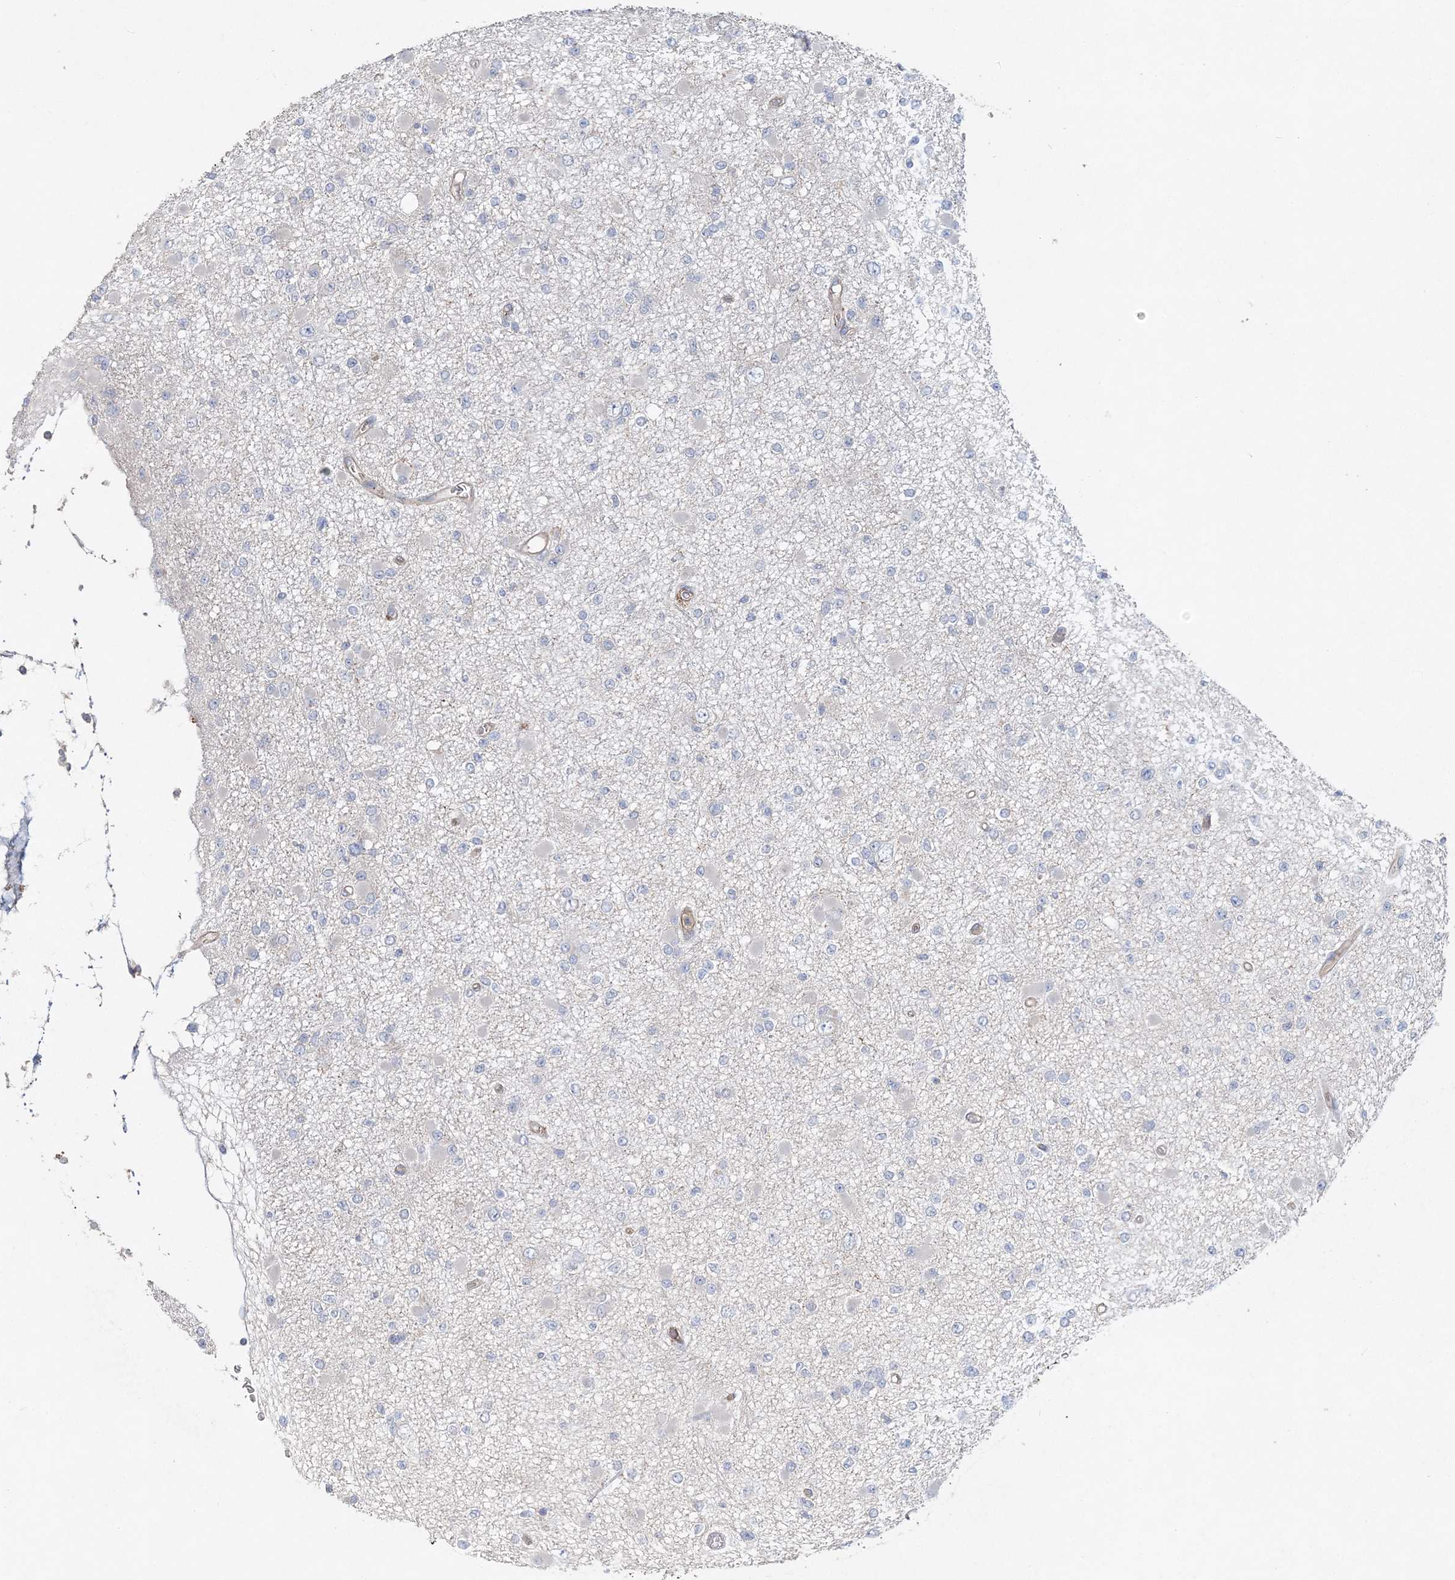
{"staining": {"intensity": "negative", "quantity": "none", "location": "none"}, "tissue": "glioma", "cell_type": "Tumor cells", "image_type": "cancer", "snomed": [{"axis": "morphology", "description": "Glioma, malignant, Low grade"}, {"axis": "topography", "description": "Brain"}], "caption": "Immunohistochemistry of glioma shows no expression in tumor cells.", "gene": "PIGC", "patient": {"sex": "female", "age": 22}}